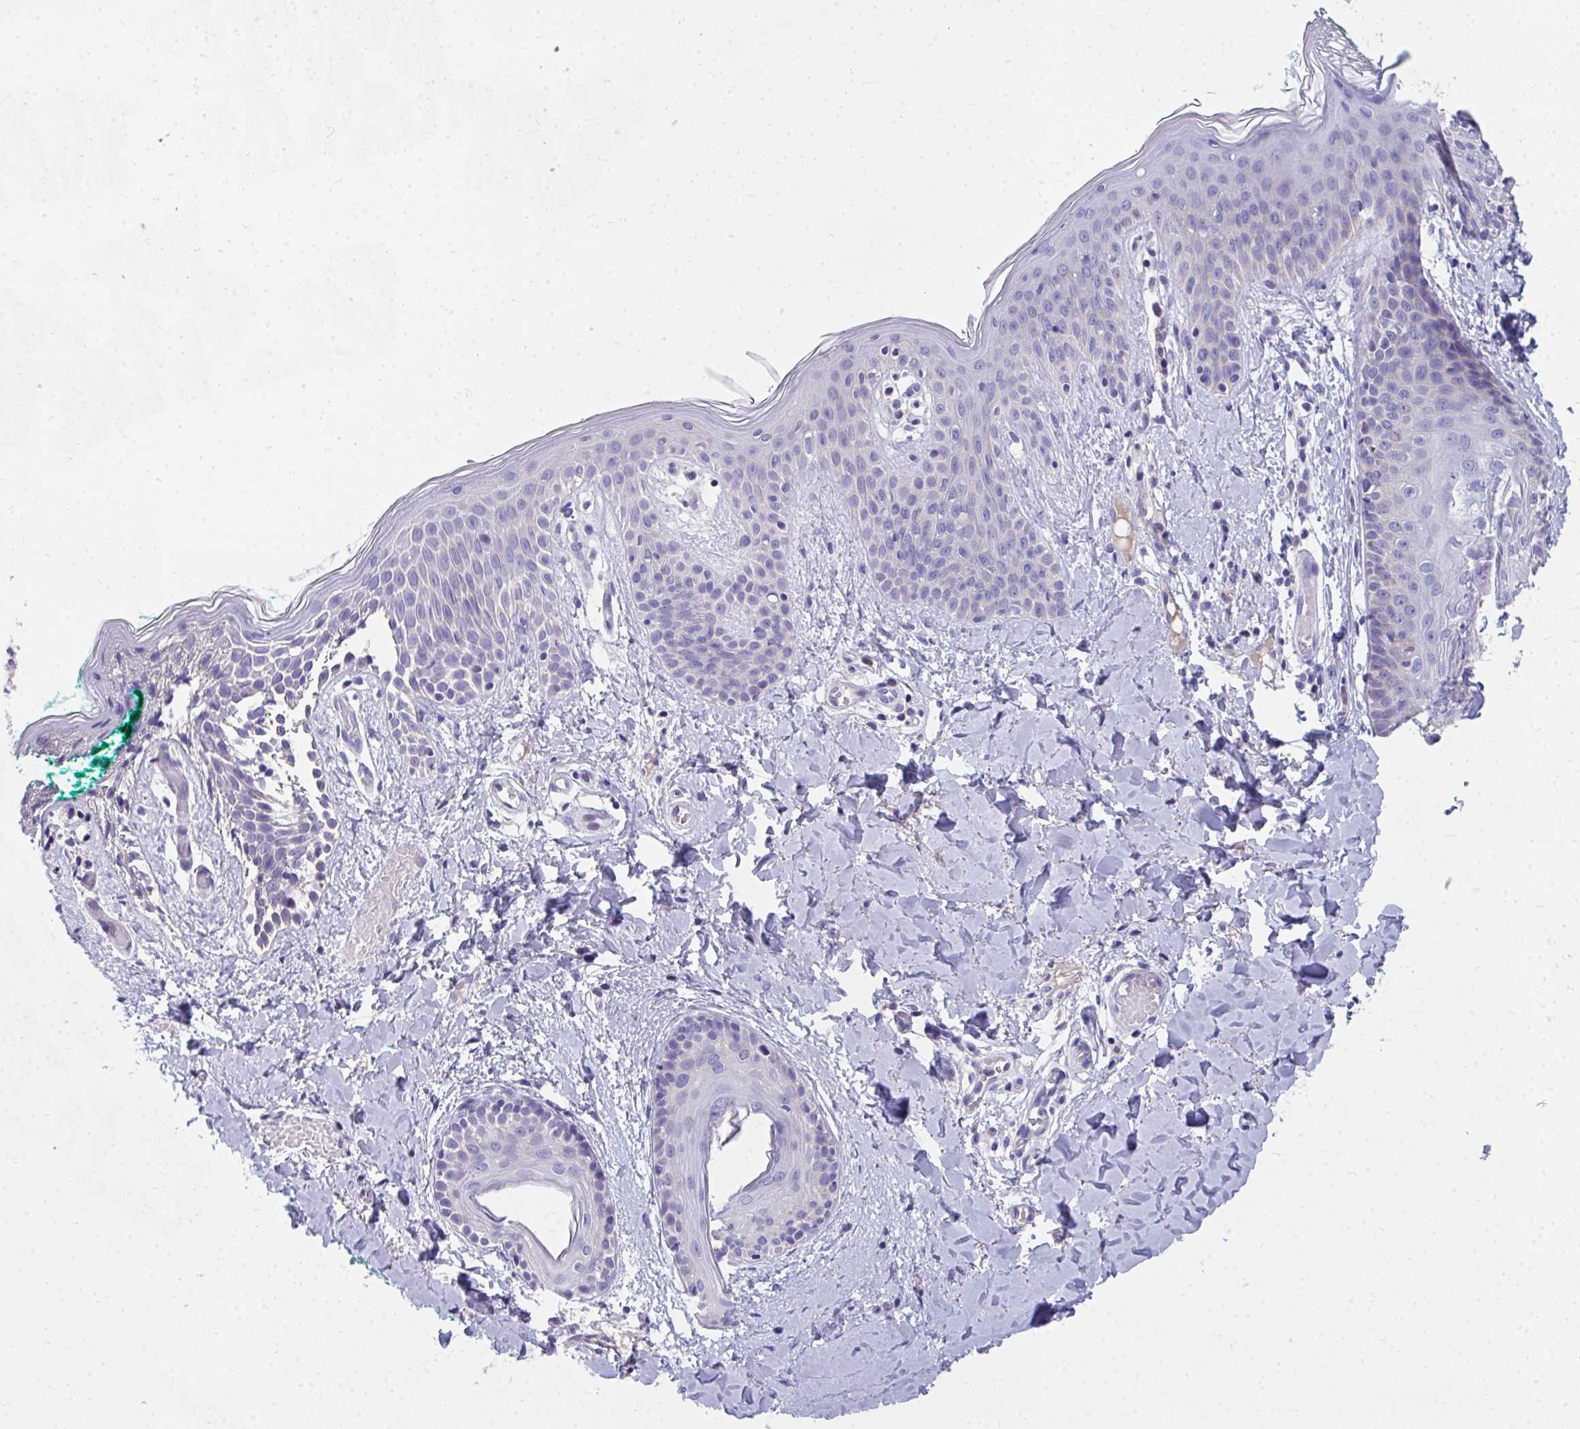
{"staining": {"intensity": "negative", "quantity": "none", "location": "none"}, "tissue": "skin", "cell_type": "Fibroblasts", "image_type": "normal", "snomed": [{"axis": "morphology", "description": "Normal tissue, NOS"}, {"axis": "topography", "description": "Skin"}], "caption": "DAB (3,3'-diaminobenzidine) immunohistochemical staining of normal human skin shows no significant expression in fibroblasts.", "gene": "COA5", "patient": {"sex": "male", "age": 16}}